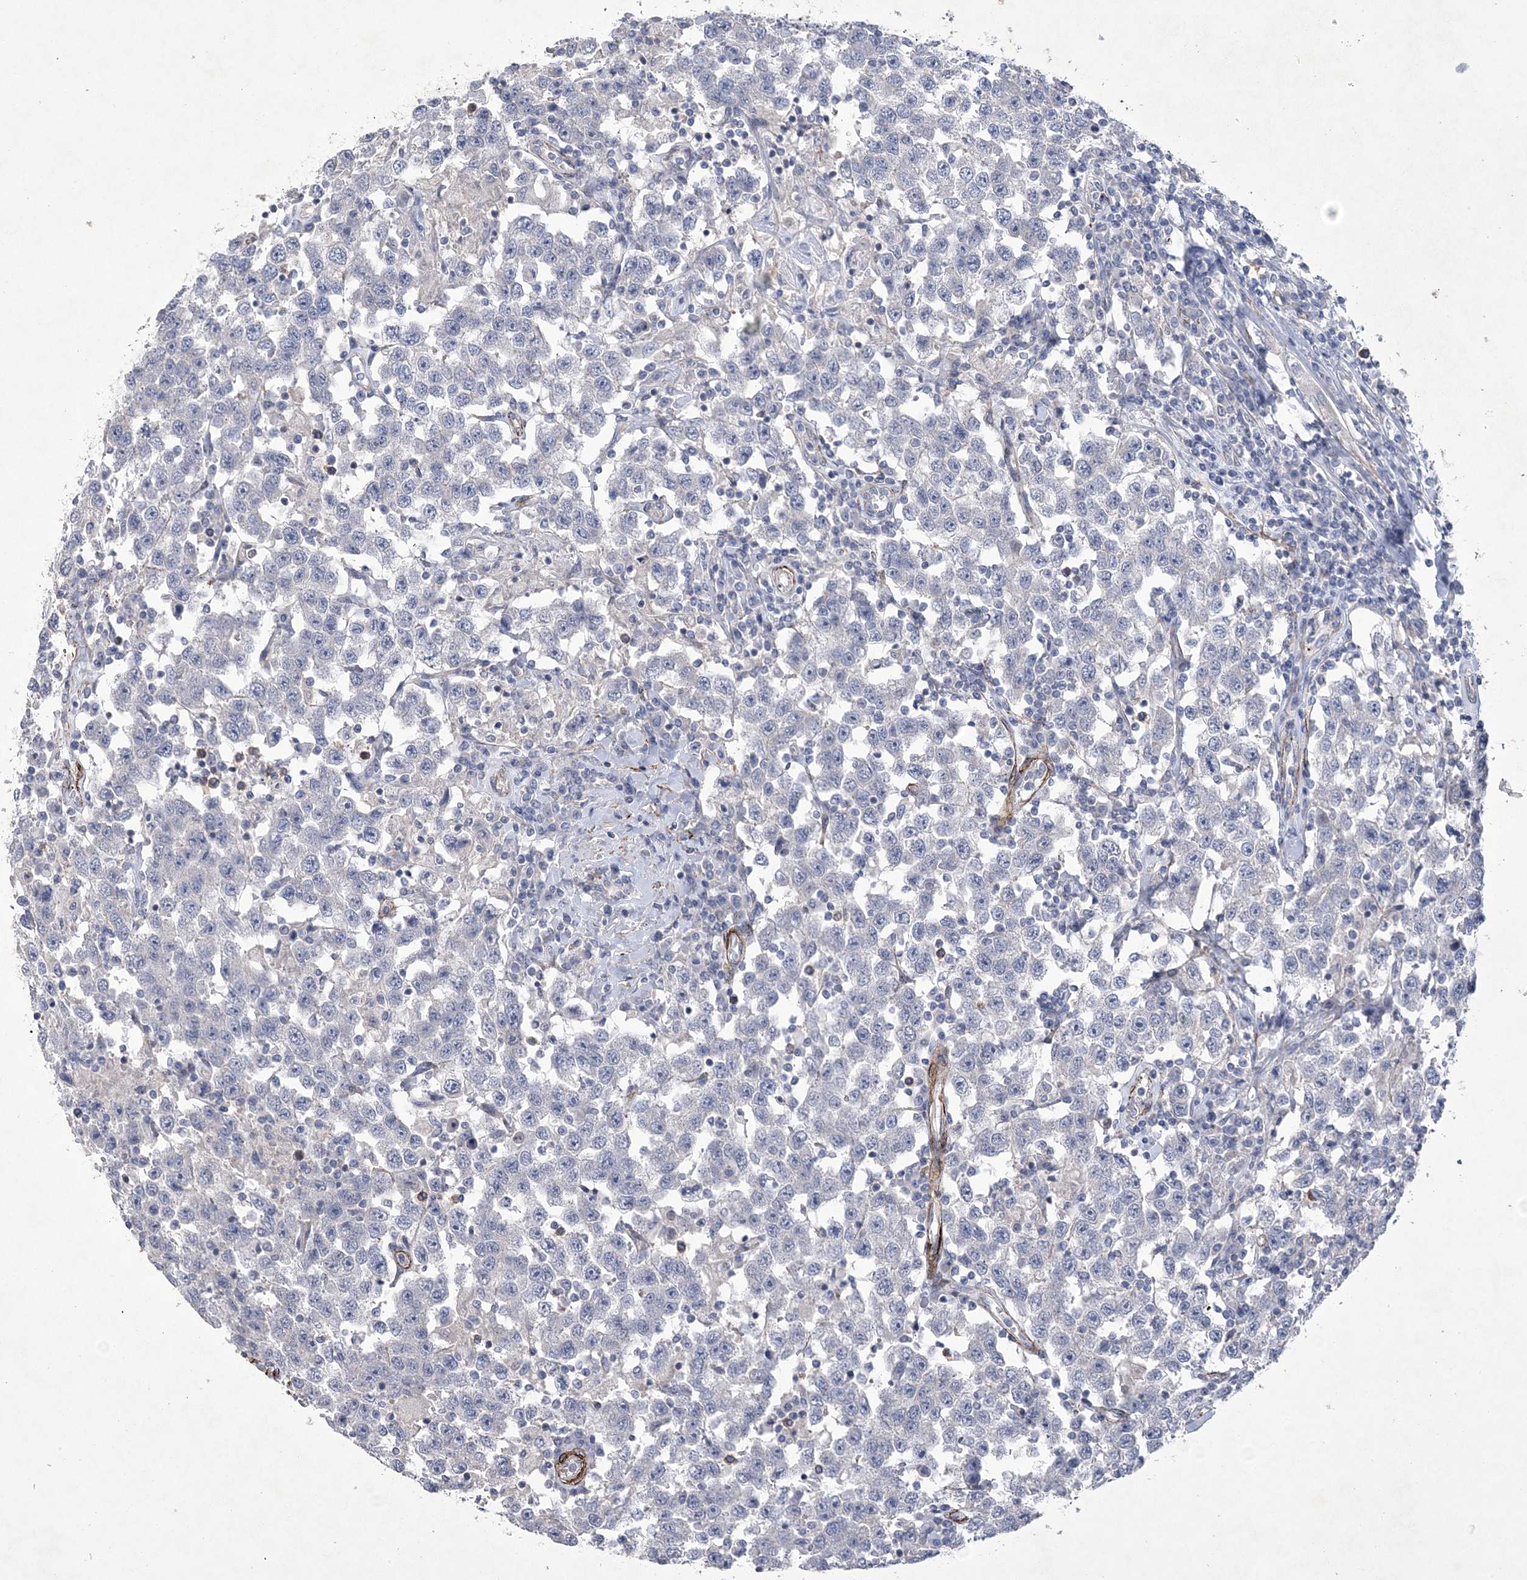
{"staining": {"intensity": "negative", "quantity": "none", "location": "none"}, "tissue": "testis cancer", "cell_type": "Tumor cells", "image_type": "cancer", "snomed": [{"axis": "morphology", "description": "Seminoma, NOS"}, {"axis": "topography", "description": "Testis"}], "caption": "Tumor cells show no significant protein positivity in testis cancer (seminoma).", "gene": "ARSJ", "patient": {"sex": "male", "age": 41}}